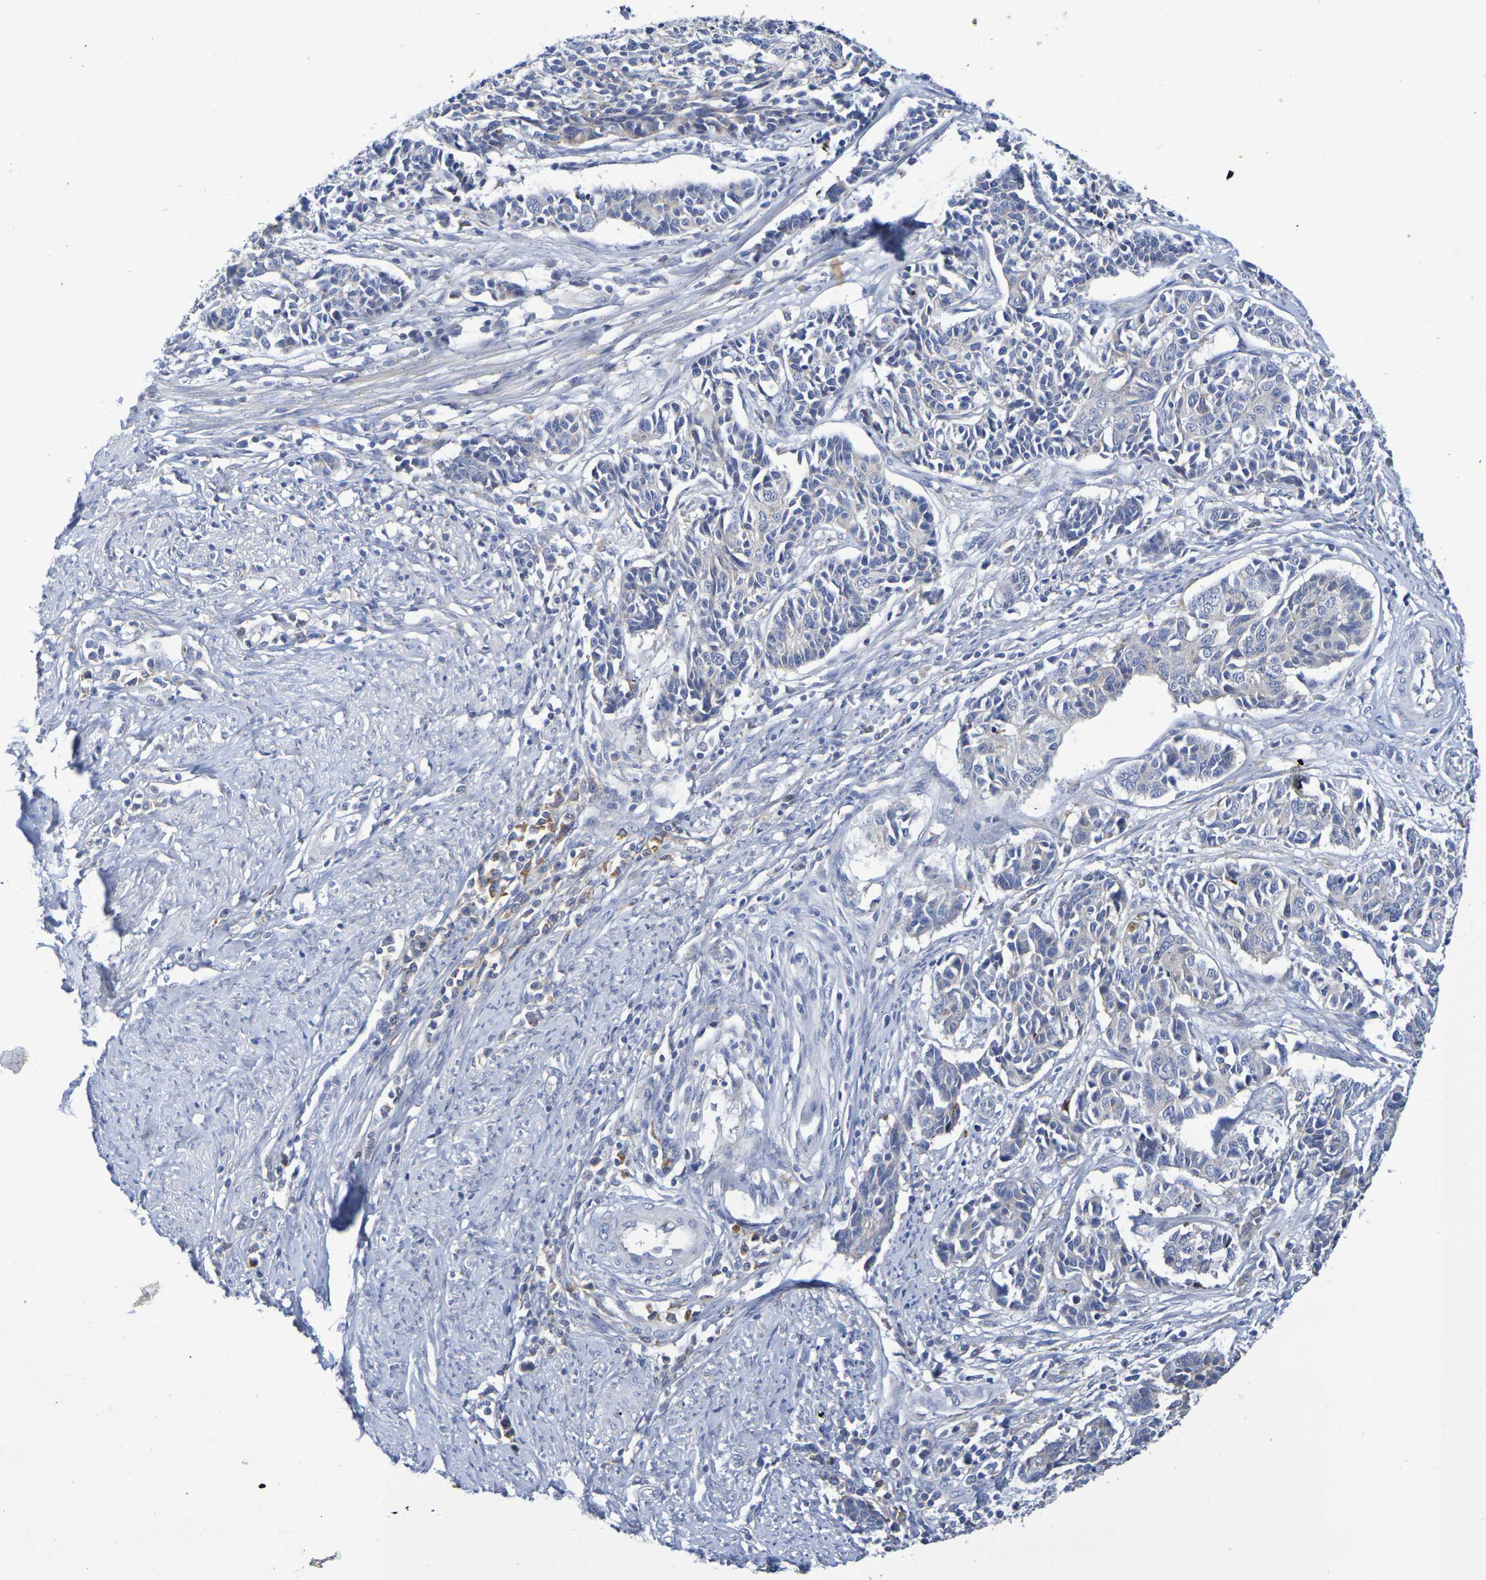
{"staining": {"intensity": "negative", "quantity": "none", "location": "none"}, "tissue": "cervical cancer", "cell_type": "Tumor cells", "image_type": "cancer", "snomed": [{"axis": "morphology", "description": "Normal tissue, NOS"}, {"axis": "morphology", "description": "Squamous cell carcinoma, NOS"}, {"axis": "topography", "description": "Cervix"}], "caption": "A histopathology image of human cervical cancer (squamous cell carcinoma) is negative for staining in tumor cells.", "gene": "SDC4", "patient": {"sex": "female", "age": 35}}